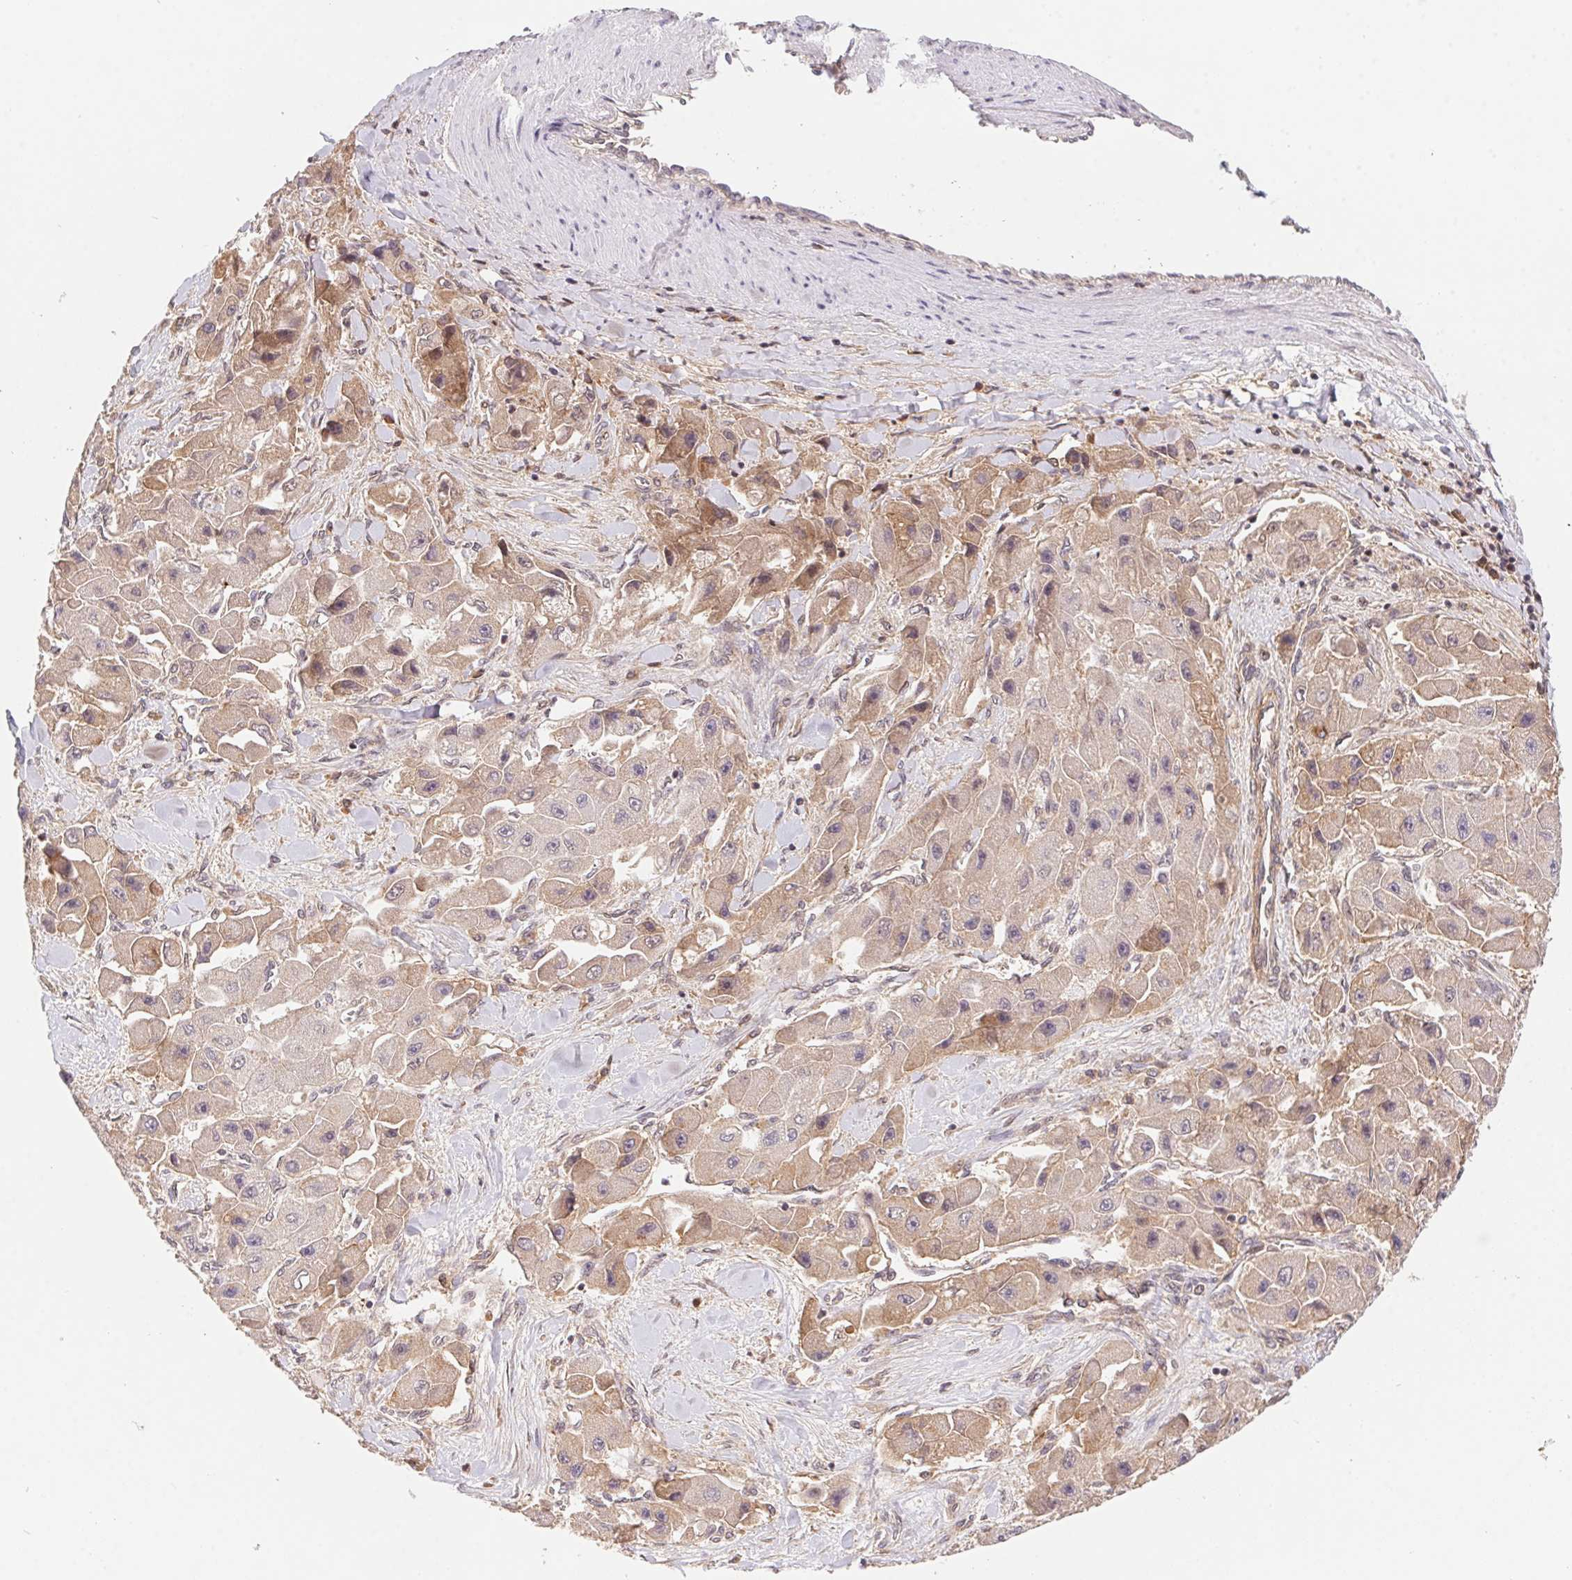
{"staining": {"intensity": "weak", "quantity": ">75%", "location": "cytoplasmic/membranous"}, "tissue": "liver cancer", "cell_type": "Tumor cells", "image_type": "cancer", "snomed": [{"axis": "morphology", "description": "Carcinoma, Hepatocellular, NOS"}, {"axis": "topography", "description": "Liver"}], "caption": "IHC (DAB) staining of human liver cancer shows weak cytoplasmic/membranous protein positivity in about >75% of tumor cells.", "gene": "SLC52A2", "patient": {"sex": "male", "age": 24}}